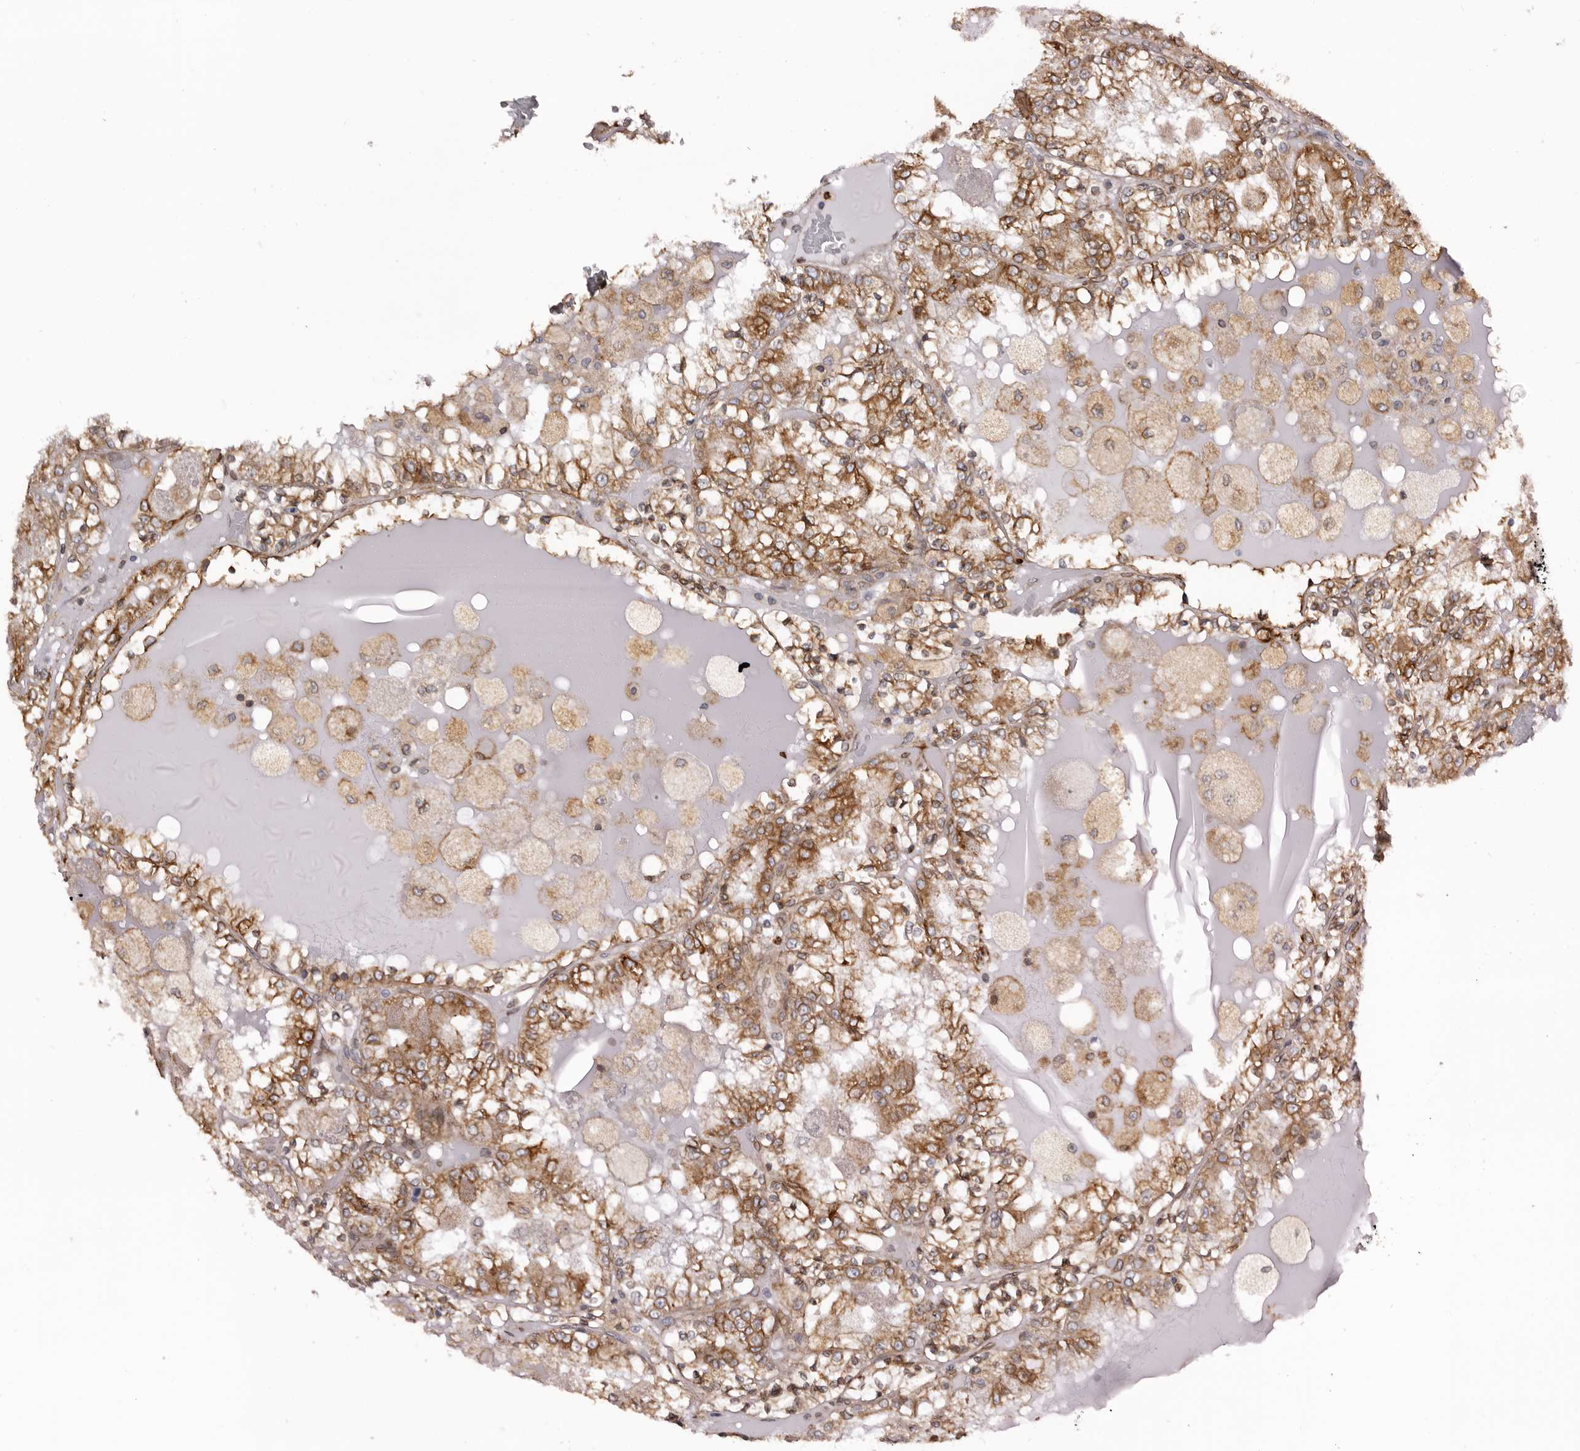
{"staining": {"intensity": "moderate", "quantity": ">75%", "location": "cytoplasmic/membranous"}, "tissue": "renal cancer", "cell_type": "Tumor cells", "image_type": "cancer", "snomed": [{"axis": "morphology", "description": "Adenocarcinoma, NOS"}, {"axis": "topography", "description": "Kidney"}], "caption": "Renal cancer (adenocarcinoma) stained for a protein (brown) exhibits moderate cytoplasmic/membranous positive positivity in approximately >75% of tumor cells.", "gene": "C4orf3", "patient": {"sex": "female", "age": 56}}